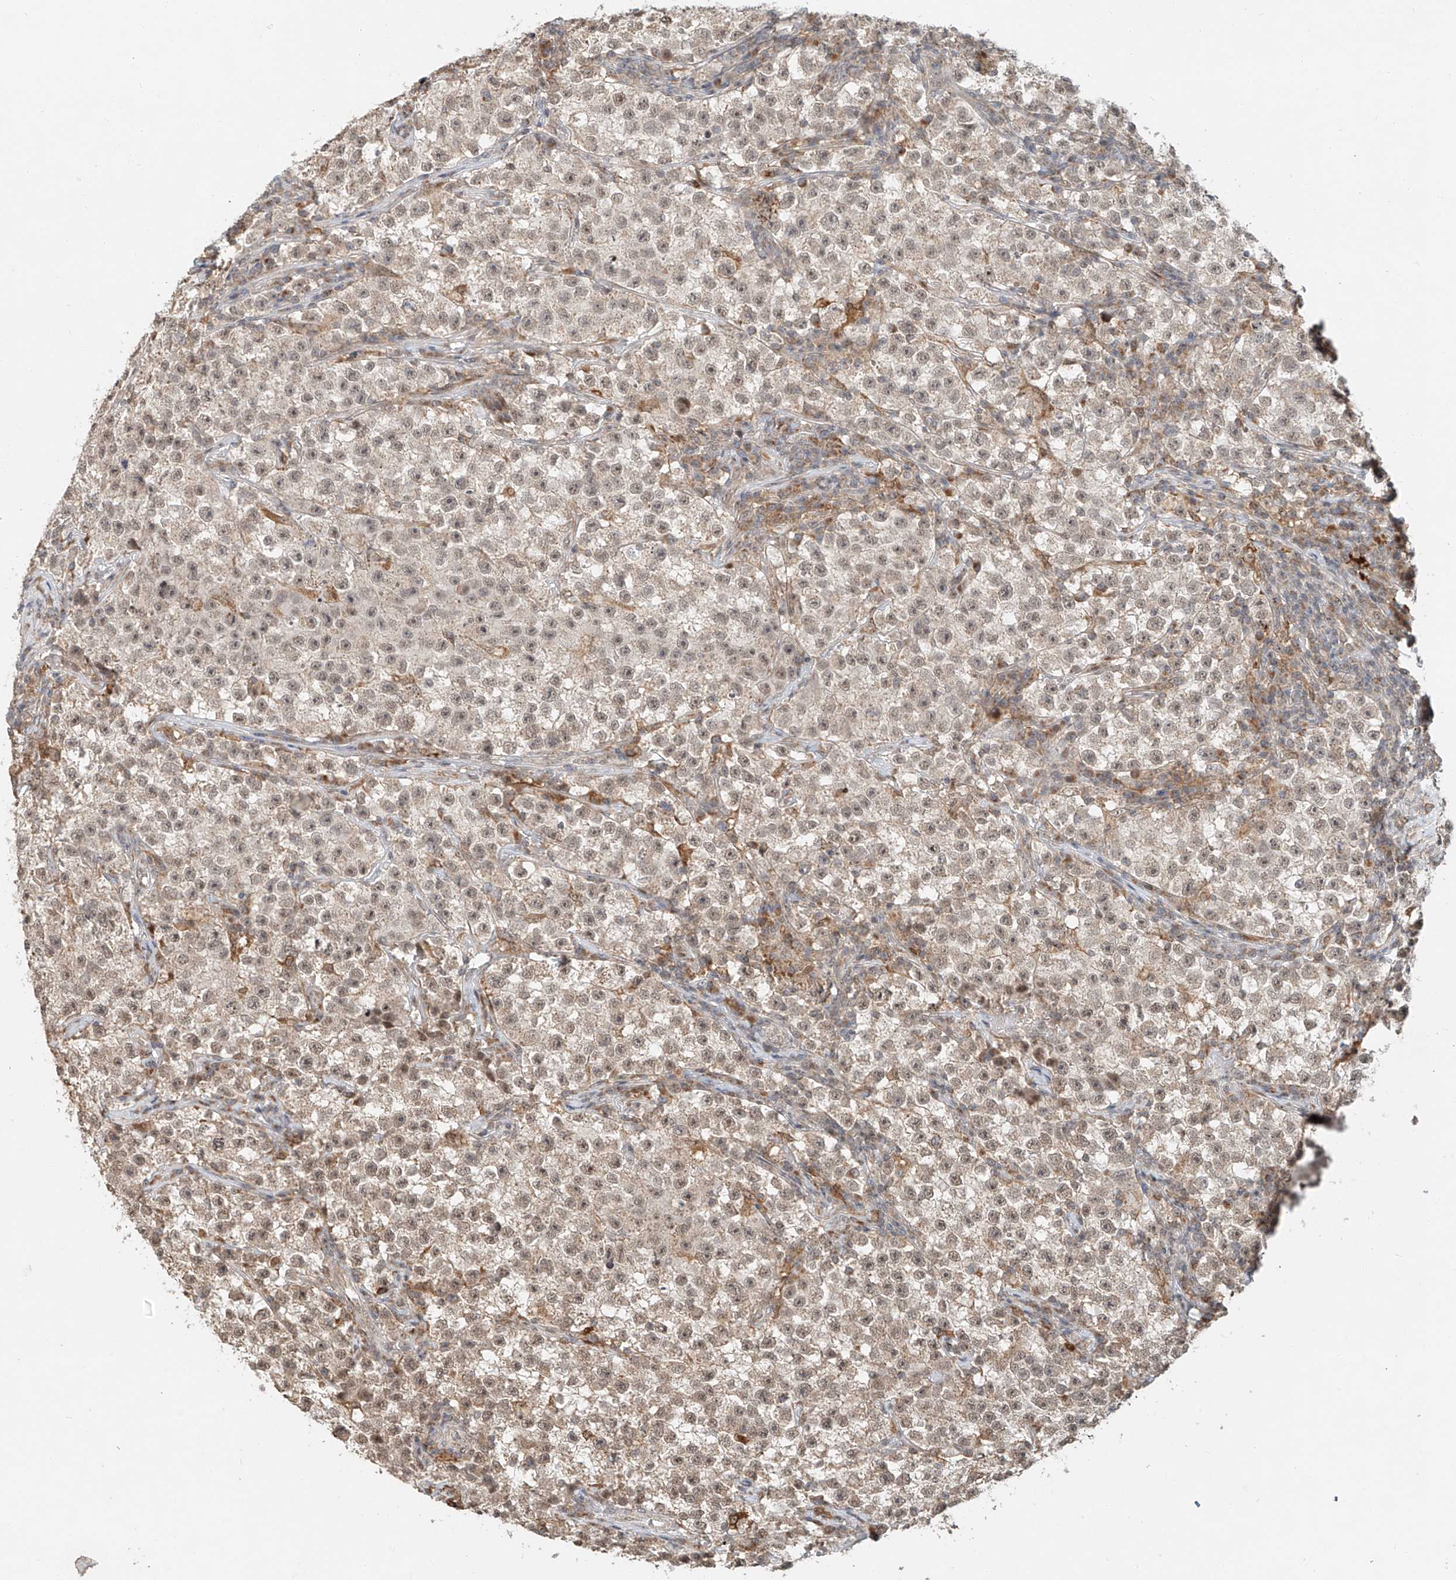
{"staining": {"intensity": "weak", "quantity": "<25%", "location": "nuclear"}, "tissue": "testis cancer", "cell_type": "Tumor cells", "image_type": "cancer", "snomed": [{"axis": "morphology", "description": "Seminoma, NOS"}, {"axis": "topography", "description": "Testis"}], "caption": "Immunohistochemistry (IHC) of seminoma (testis) displays no staining in tumor cells.", "gene": "SYTL3", "patient": {"sex": "male", "age": 22}}